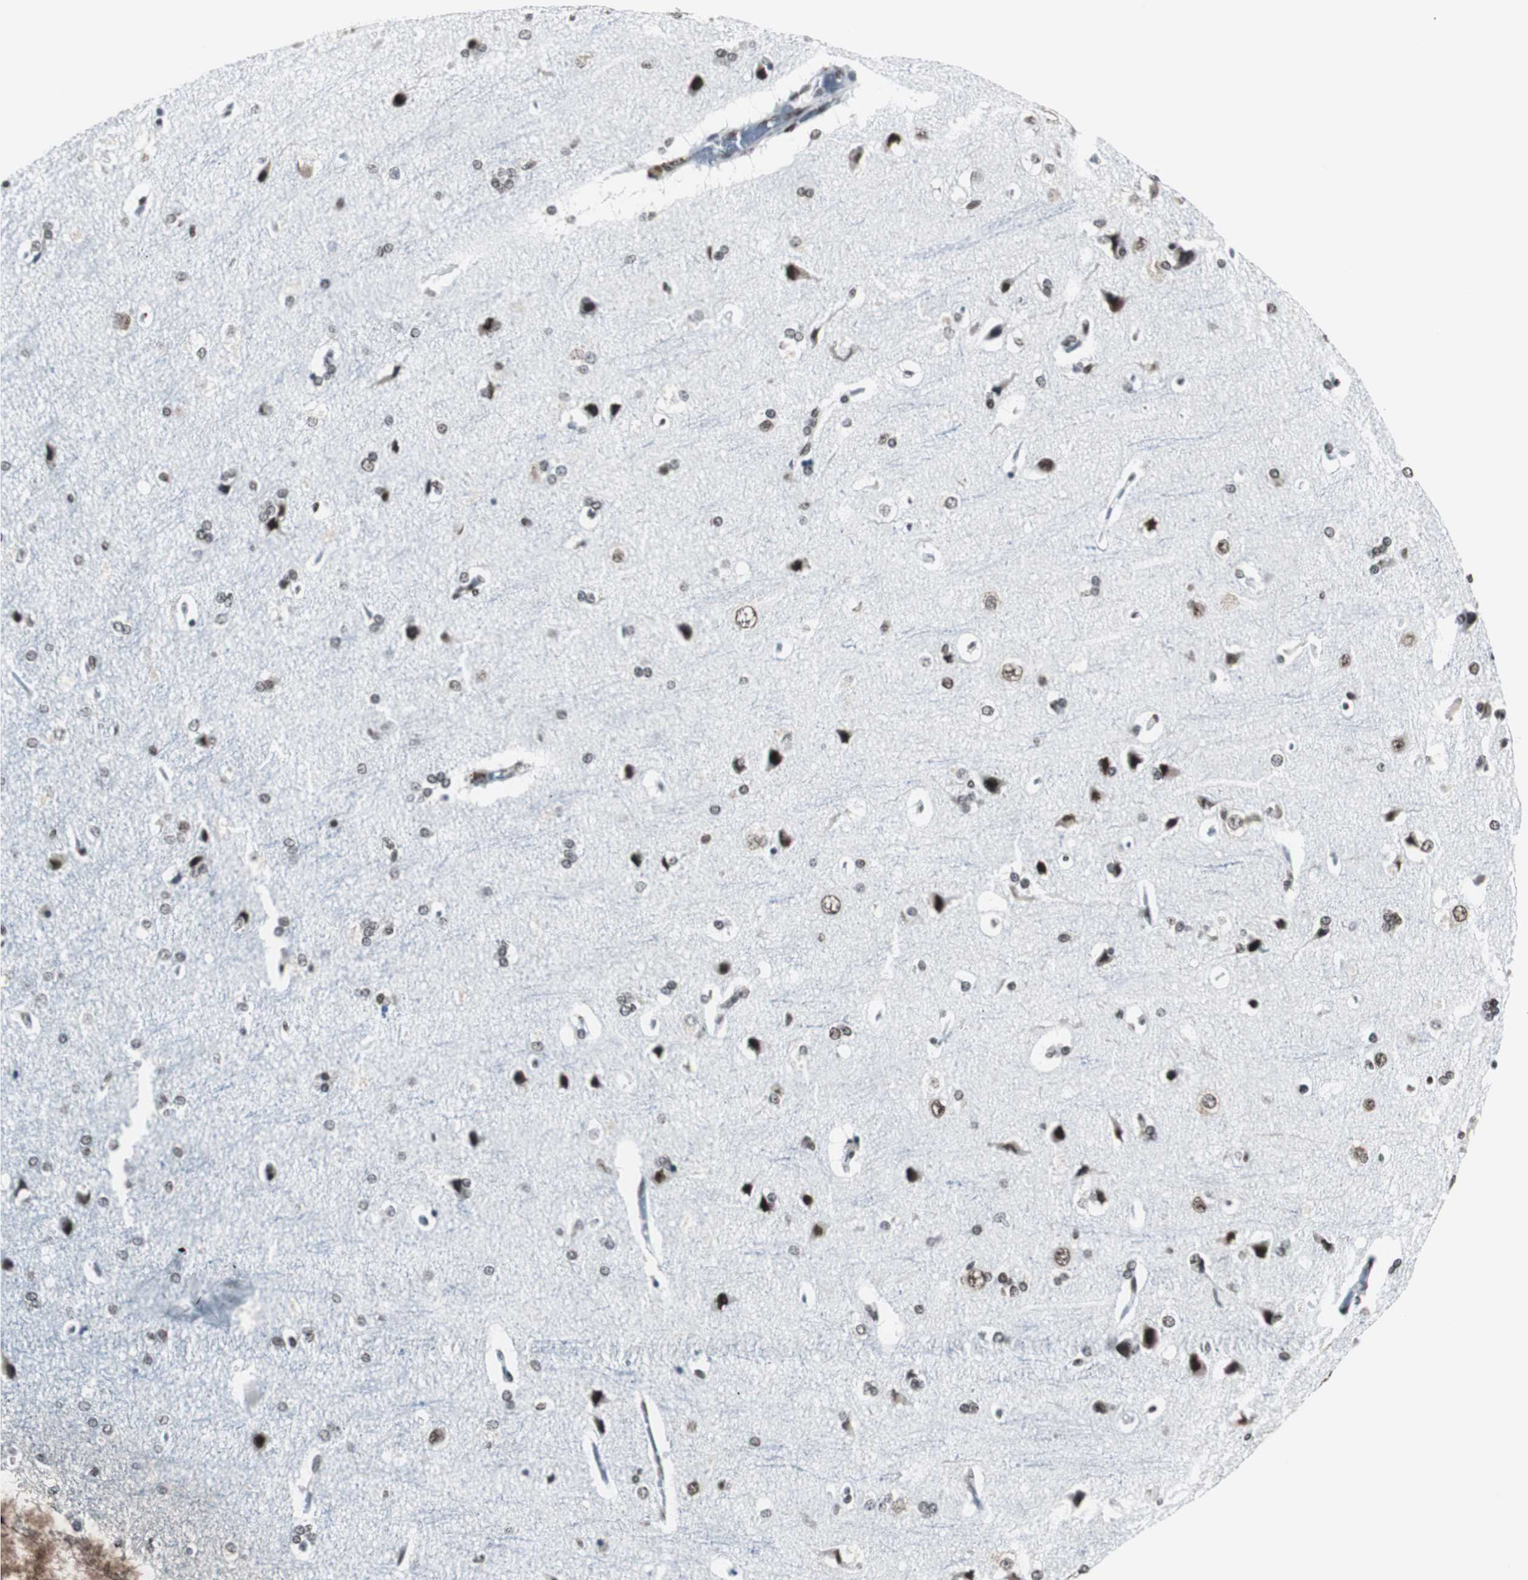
{"staining": {"intensity": "negative", "quantity": "none", "location": "none"}, "tissue": "cerebral cortex", "cell_type": "Endothelial cells", "image_type": "normal", "snomed": [{"axis": "morphology", "description": "Normal tissue, NOS"}, {"axis": "topography", "description": "Cerebral cortex"}], "caption": "There is no significant positivity in endothelial cells of cerebral cortex. The staining is performed using DAB (3,3'-diaminobenzidine) brown chromogen with nuclei counter-stained in using hematoxylin.", "gene": "XRCC1", "patient": {"sex": "male", "age": 62}}